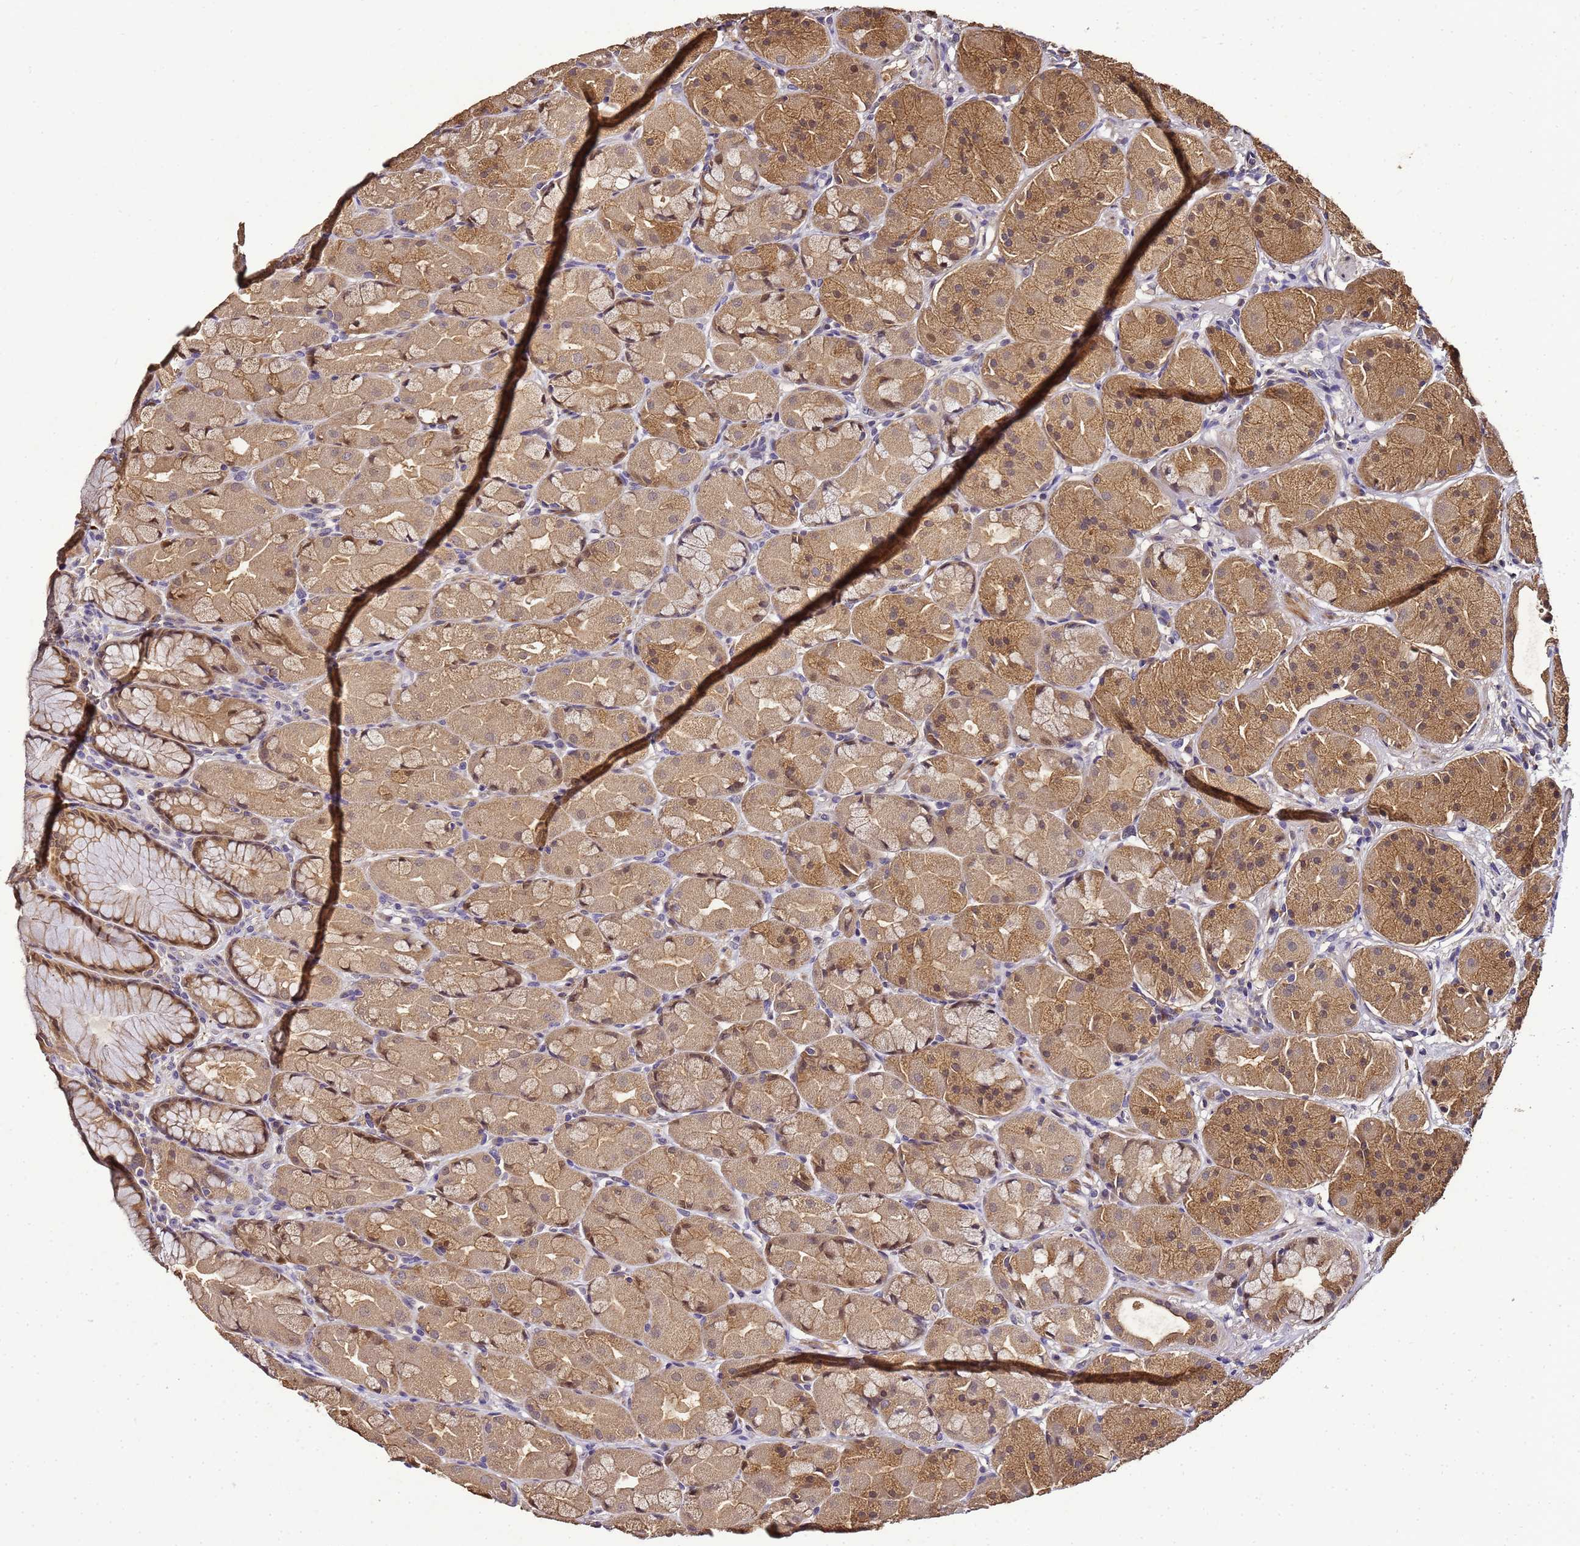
{"staining": {"intensity": "moderate", "quantity": ">75%", "location": "cytoplasmic/membranous,nuclear"}, "tissue": "stomach", "cell_type": "Glandular cells", "image_type": "normal", "snomed": [{"axis": "morphology", "description": "Normal tissue, NOS"}, {"axis": "topography", "description": "Stomach"}], "caption": "The histopathology image reveals a brown stain indicating the presence of a protein in the cytoplasmic/membranous,nuclear of glandular cells in stomach. (DAB IHC, brown staining for protein, blue staining for nuclei).", "gene": "LGI4", "patient": {"sex": "male", "age": 57}}